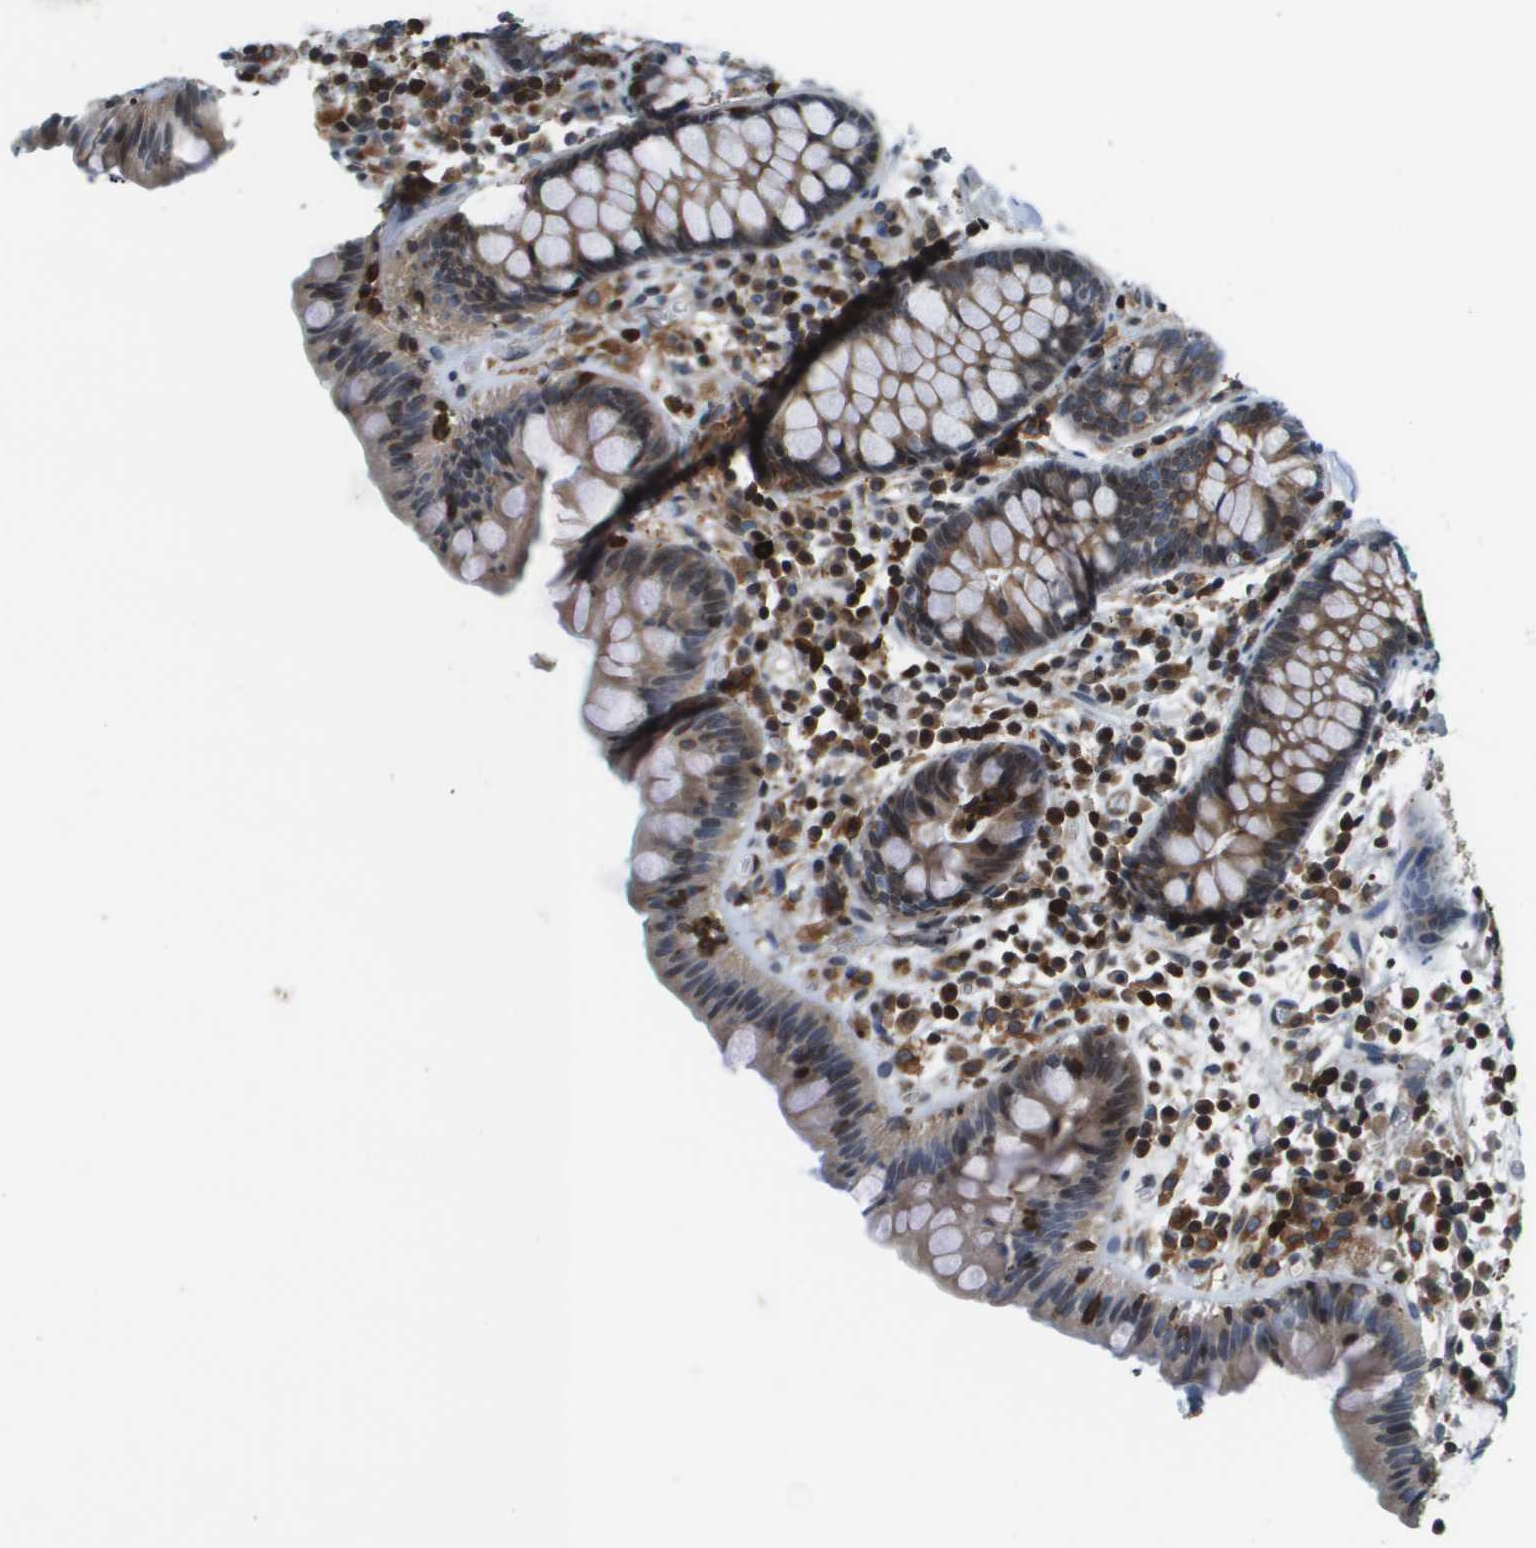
{"staining": {"intensity": "moderate", "quantity": ">75%", "location": "cytoplasmic/membranous"}, "tissue": "colon", "cell_type": "Endothelial cells", "image_type": "normal", "snomed": [{"axis": "morphology", "description": "Normal tissue, NOS"}, {"axis": "topography", "description": "Colon"}], "caption": "IHC histopathology image of normal human colon stained for a protein (brown), which shows medium levels of moderate cytoplasmic/membranous staining in approximately >75% of endothelial cells.", "gene": "ESYT1", "patient": {"sex": "female", "age": 80}}